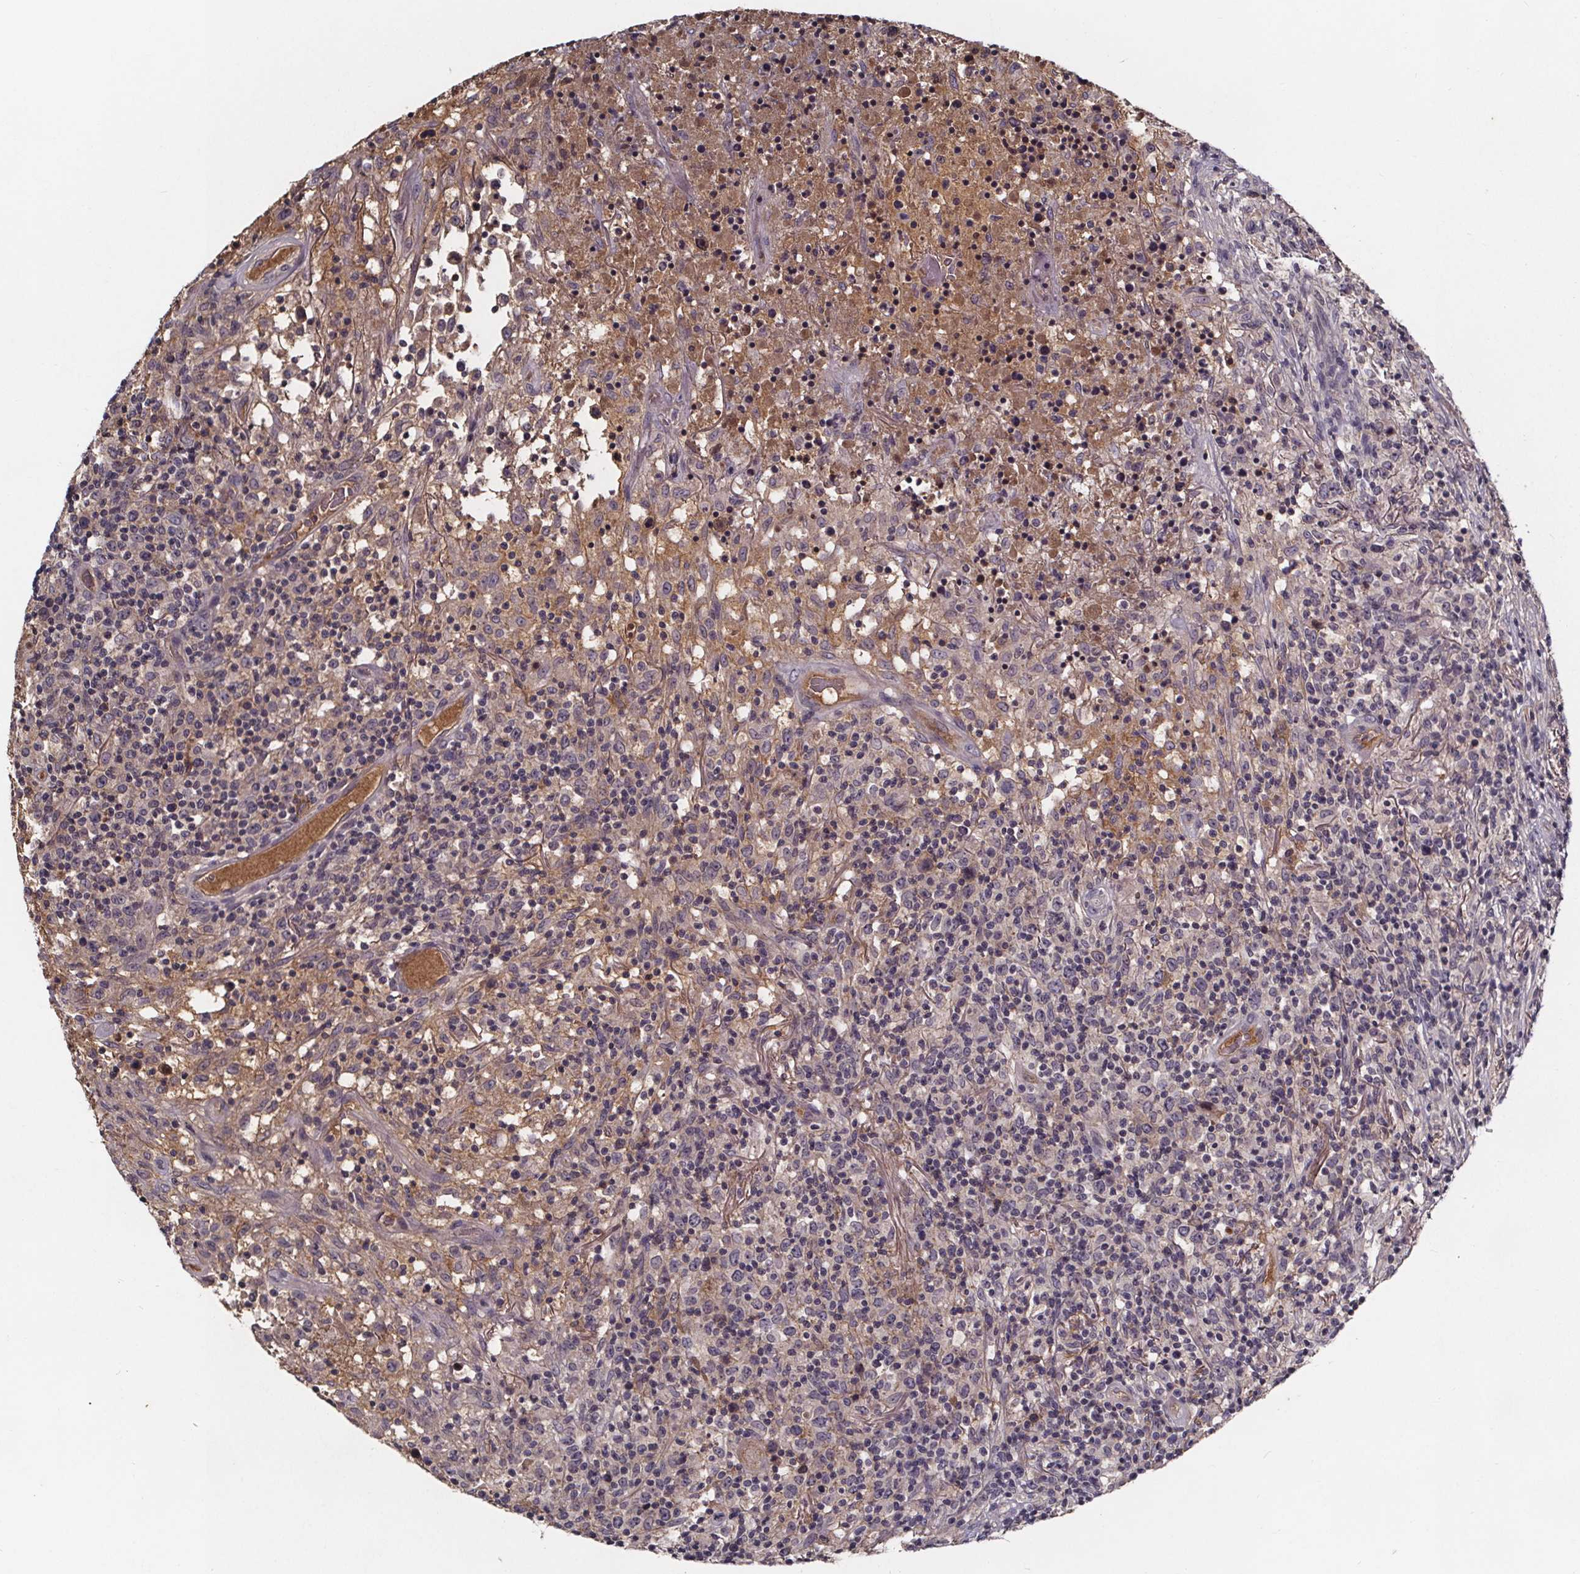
{"staining": {"intensity": "negative", "quantity": "none", "location": "none"}, "tissue": "lymphoma", "cell_type": "Tumor cells", "image_type": "cancer", "snomed": [{"axis": "morphology", "description": "Malignant lymphoma, non-Hodgkin's type, High grade"}, {"axis": "topography", "description": "Lung"}], "caption": "DAB immunohistochemical staining of high-grade malignant lymphoma, non-Hodgkin's type exhibits no significant expression in tumor cells.", "gene": "NPHP4", "patient": {"sex": "male", "age": 79}}